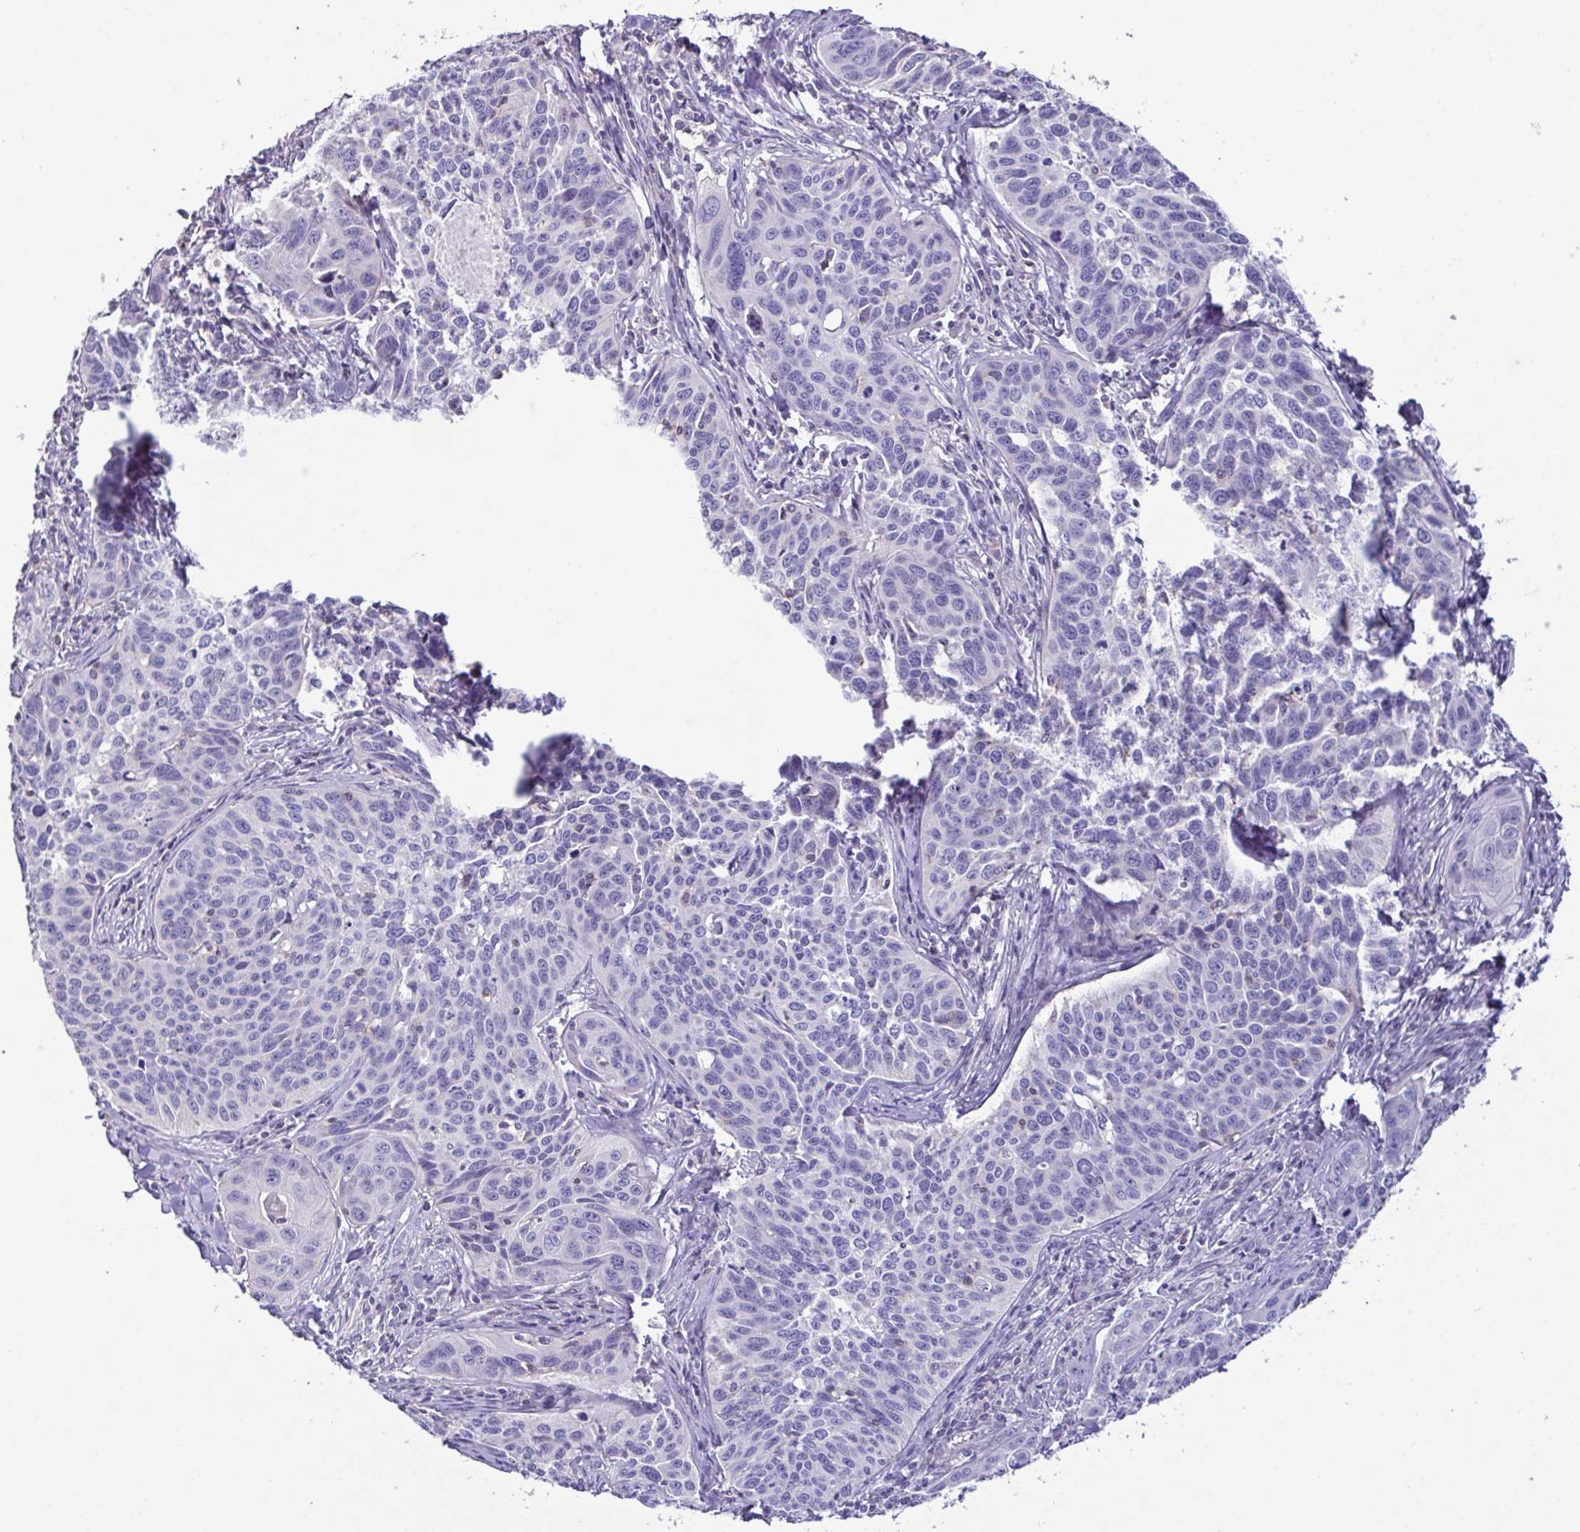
{"staining": {"intensity": "negative", "quantity": "none", "location": "none"}, "tissue": "cervical cancer", "cell_type": "Tumor cells", "image_type": "cancer", "snomed": [{"axis": "morphology", "description": "Squamous cell carcinoma, NOS"}, {"axis": "topography", "description": "Cervix"}], "caption": "Cervical cancer (squamous cell carcinoma) stained for a protein using IHC exhibits no expression tumor cells.", "gene": "MARCO", "patient": {"sex": "female", "age": 31}}